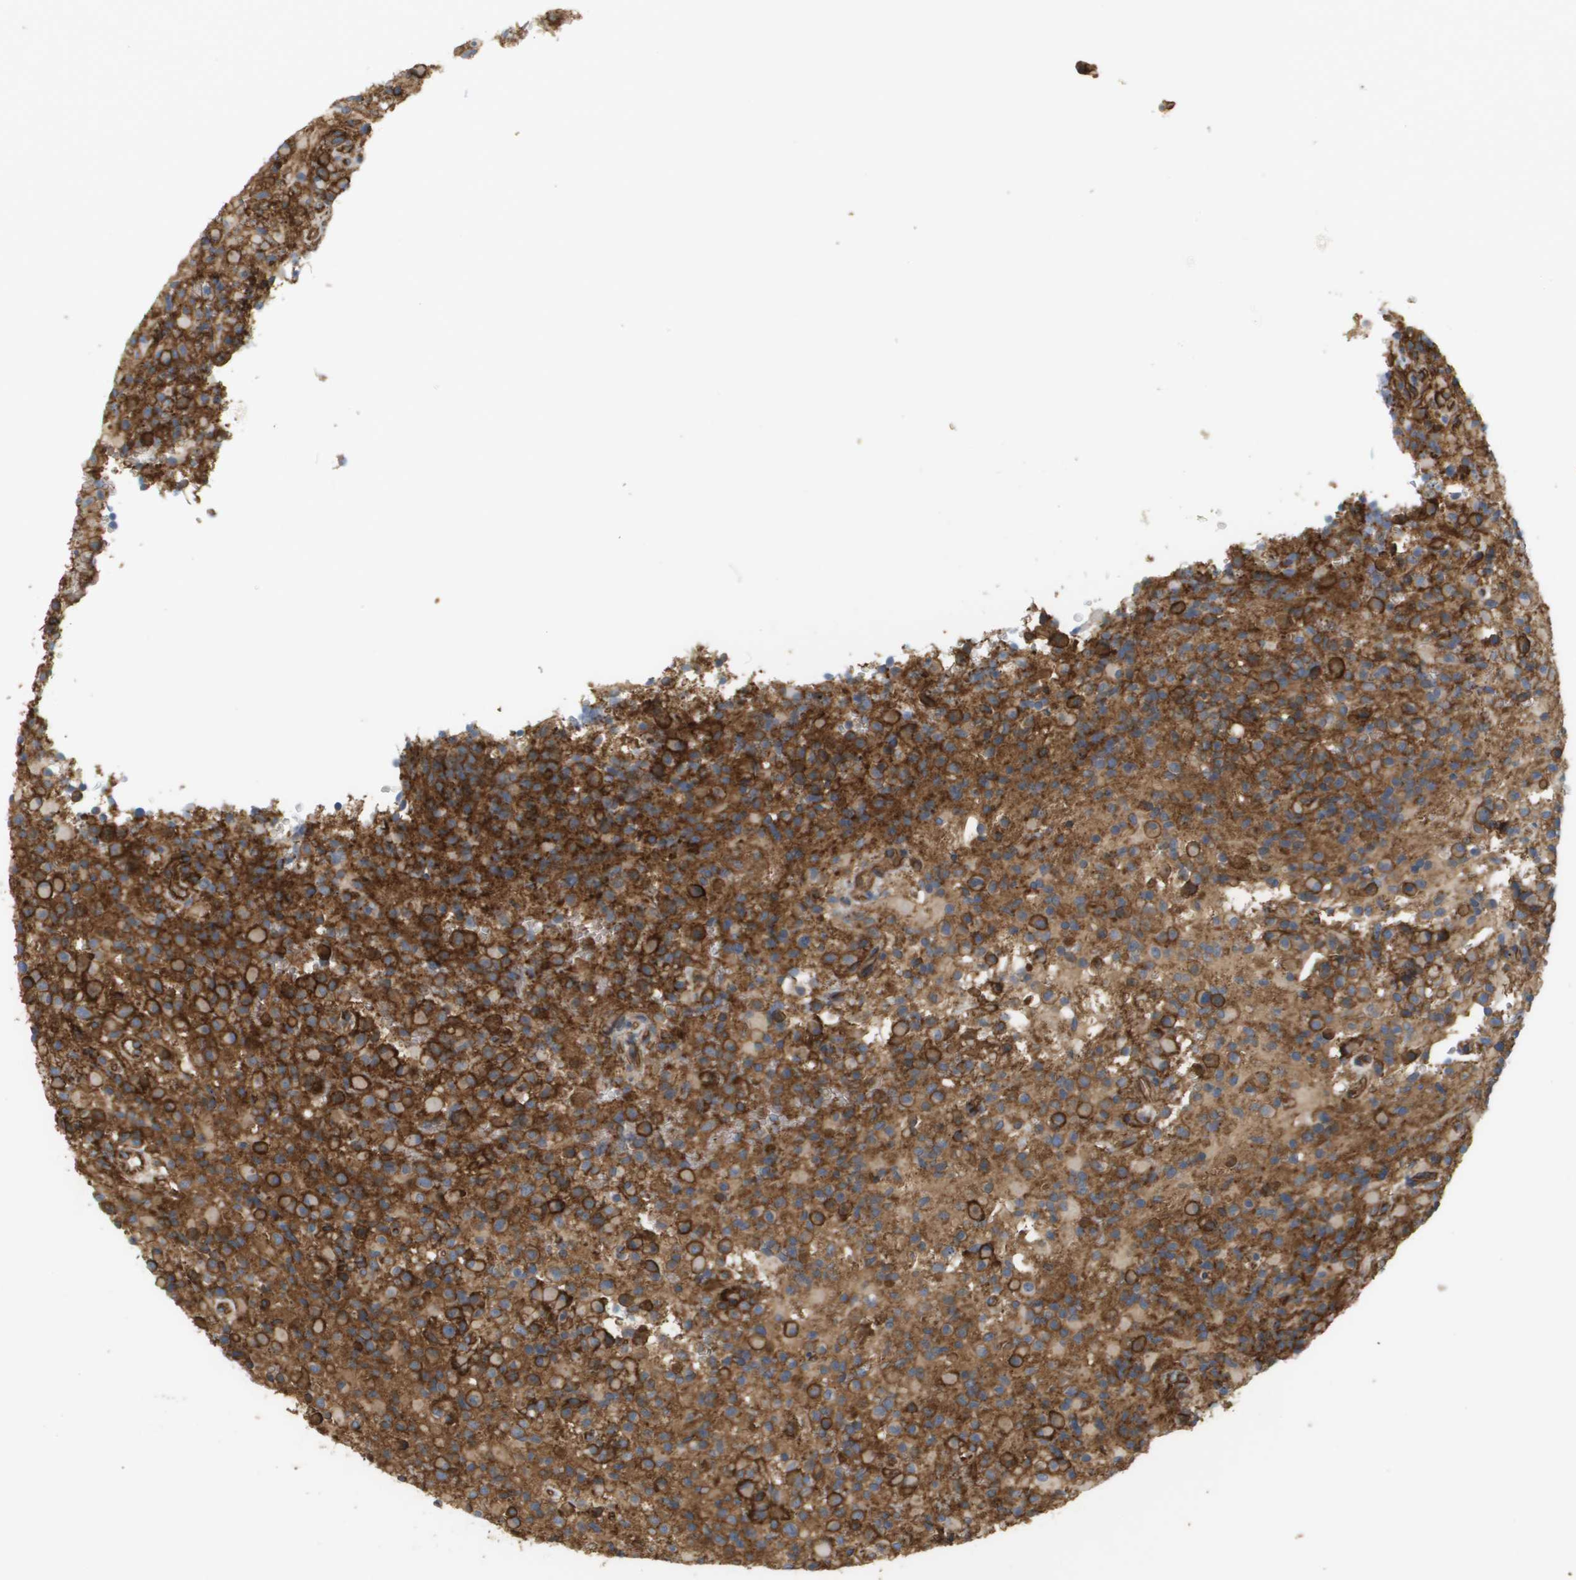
{"staining": {"intensity": "strong", "quantity": ">75%", "location": "cytoplasmic/membranous"}, "tissue": "glioma", "cell_type": "Tumor cells", "image_type": "cancer", "snomed": [{"axis": "morphology", "description": "Glioma, malignant, High grade"}, {"axis": "topography", "description": "Brain"}], "caption": "Protein expression analysis of high-grade glioma (malignant) reveals strong cytoplasmic/membranous positivity in approximately >75% of tumor cells. Nuclei are stained in blue.", "gene": "SGMS2", "patient": {"sex": "male", "age": 71}}